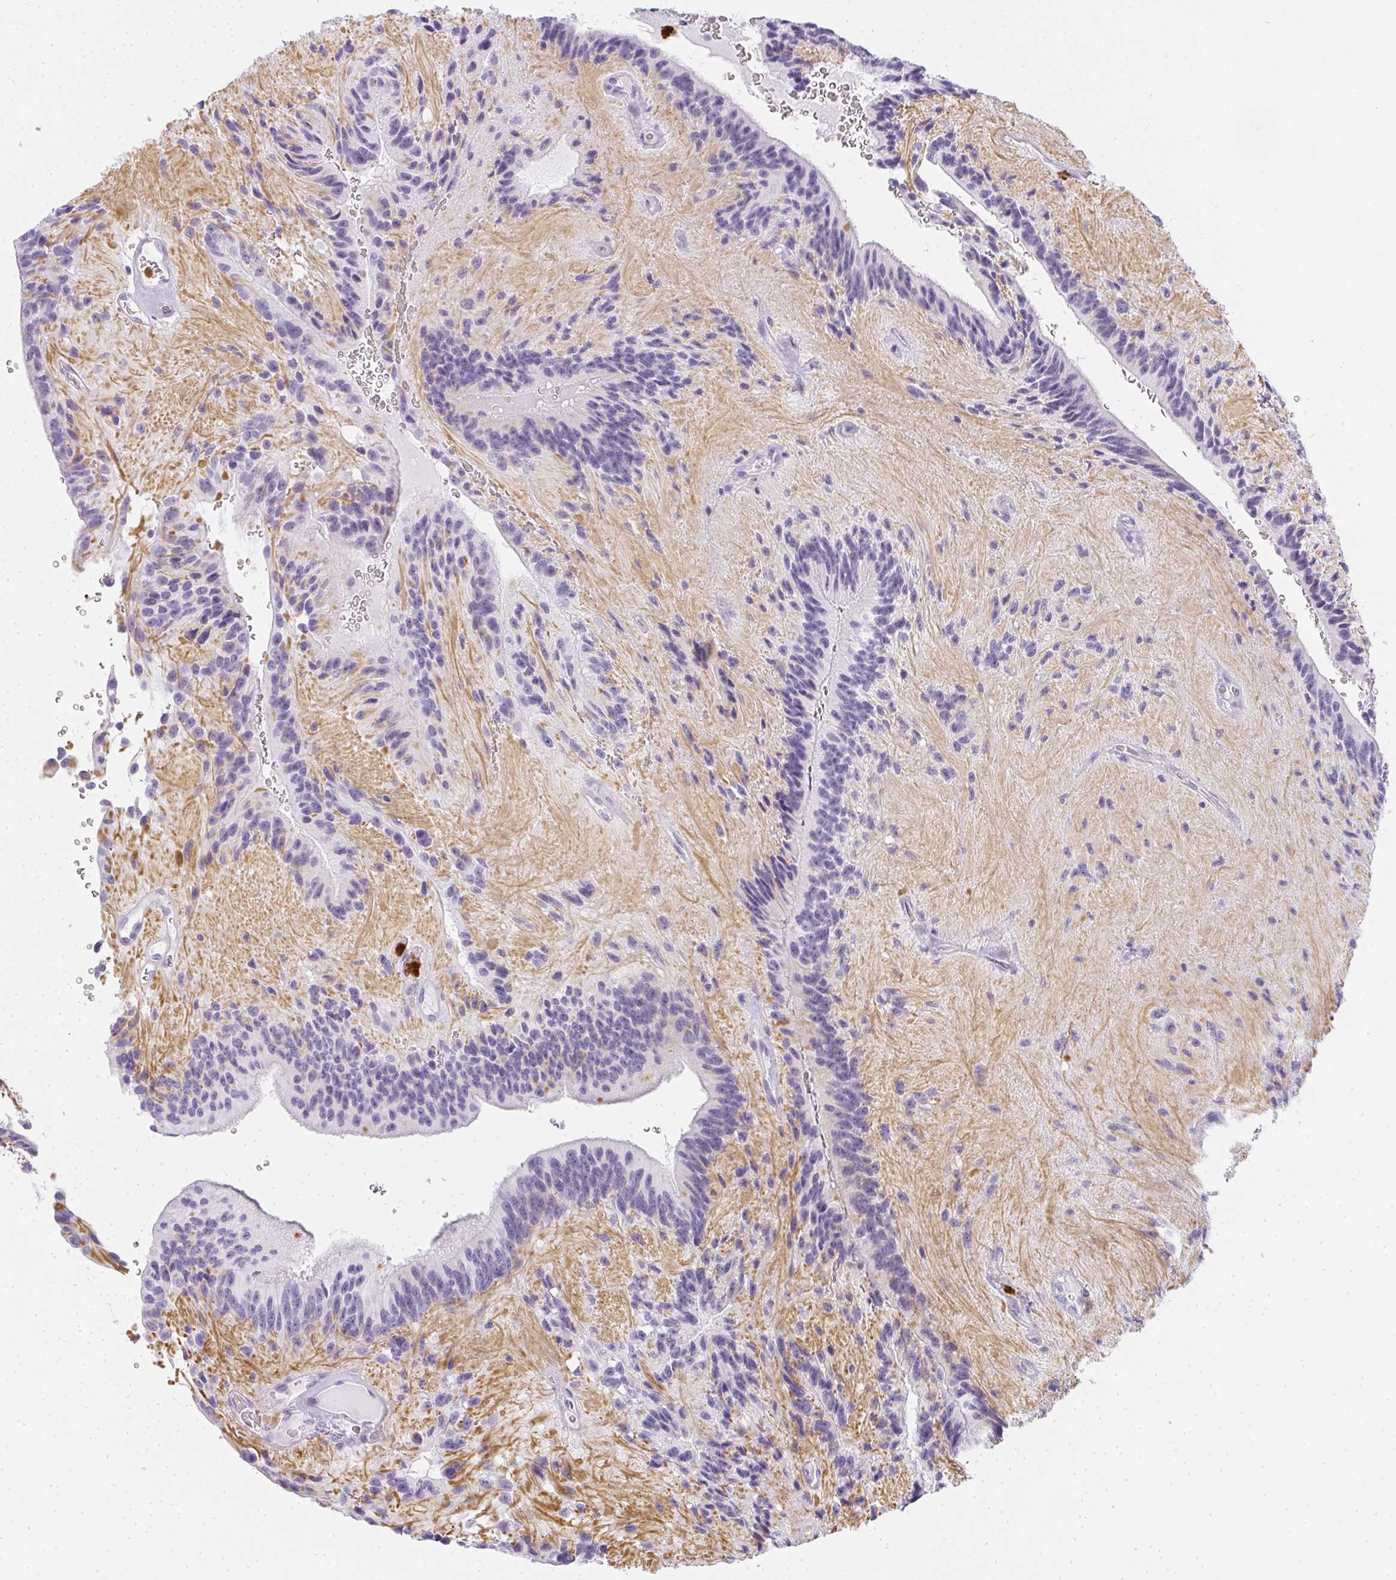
{"staining": {"intensity": "negative", "quantity": "none", "location": "none"}, "tissue": "glioma", "cell_type": "Tumor cells", "image_type": "cancer", "snomed": [{"axis": "morphology", "description": "Glioma, malignant, Low grade"}, {"axis": "topography", "description": "Brain"}], "caption": "The photomicrograph demonstrates no staining of tumor cells in malignant glioma (low-grade).", "gene": "HK3", "patient": {"sex": "male", "age": 31}}